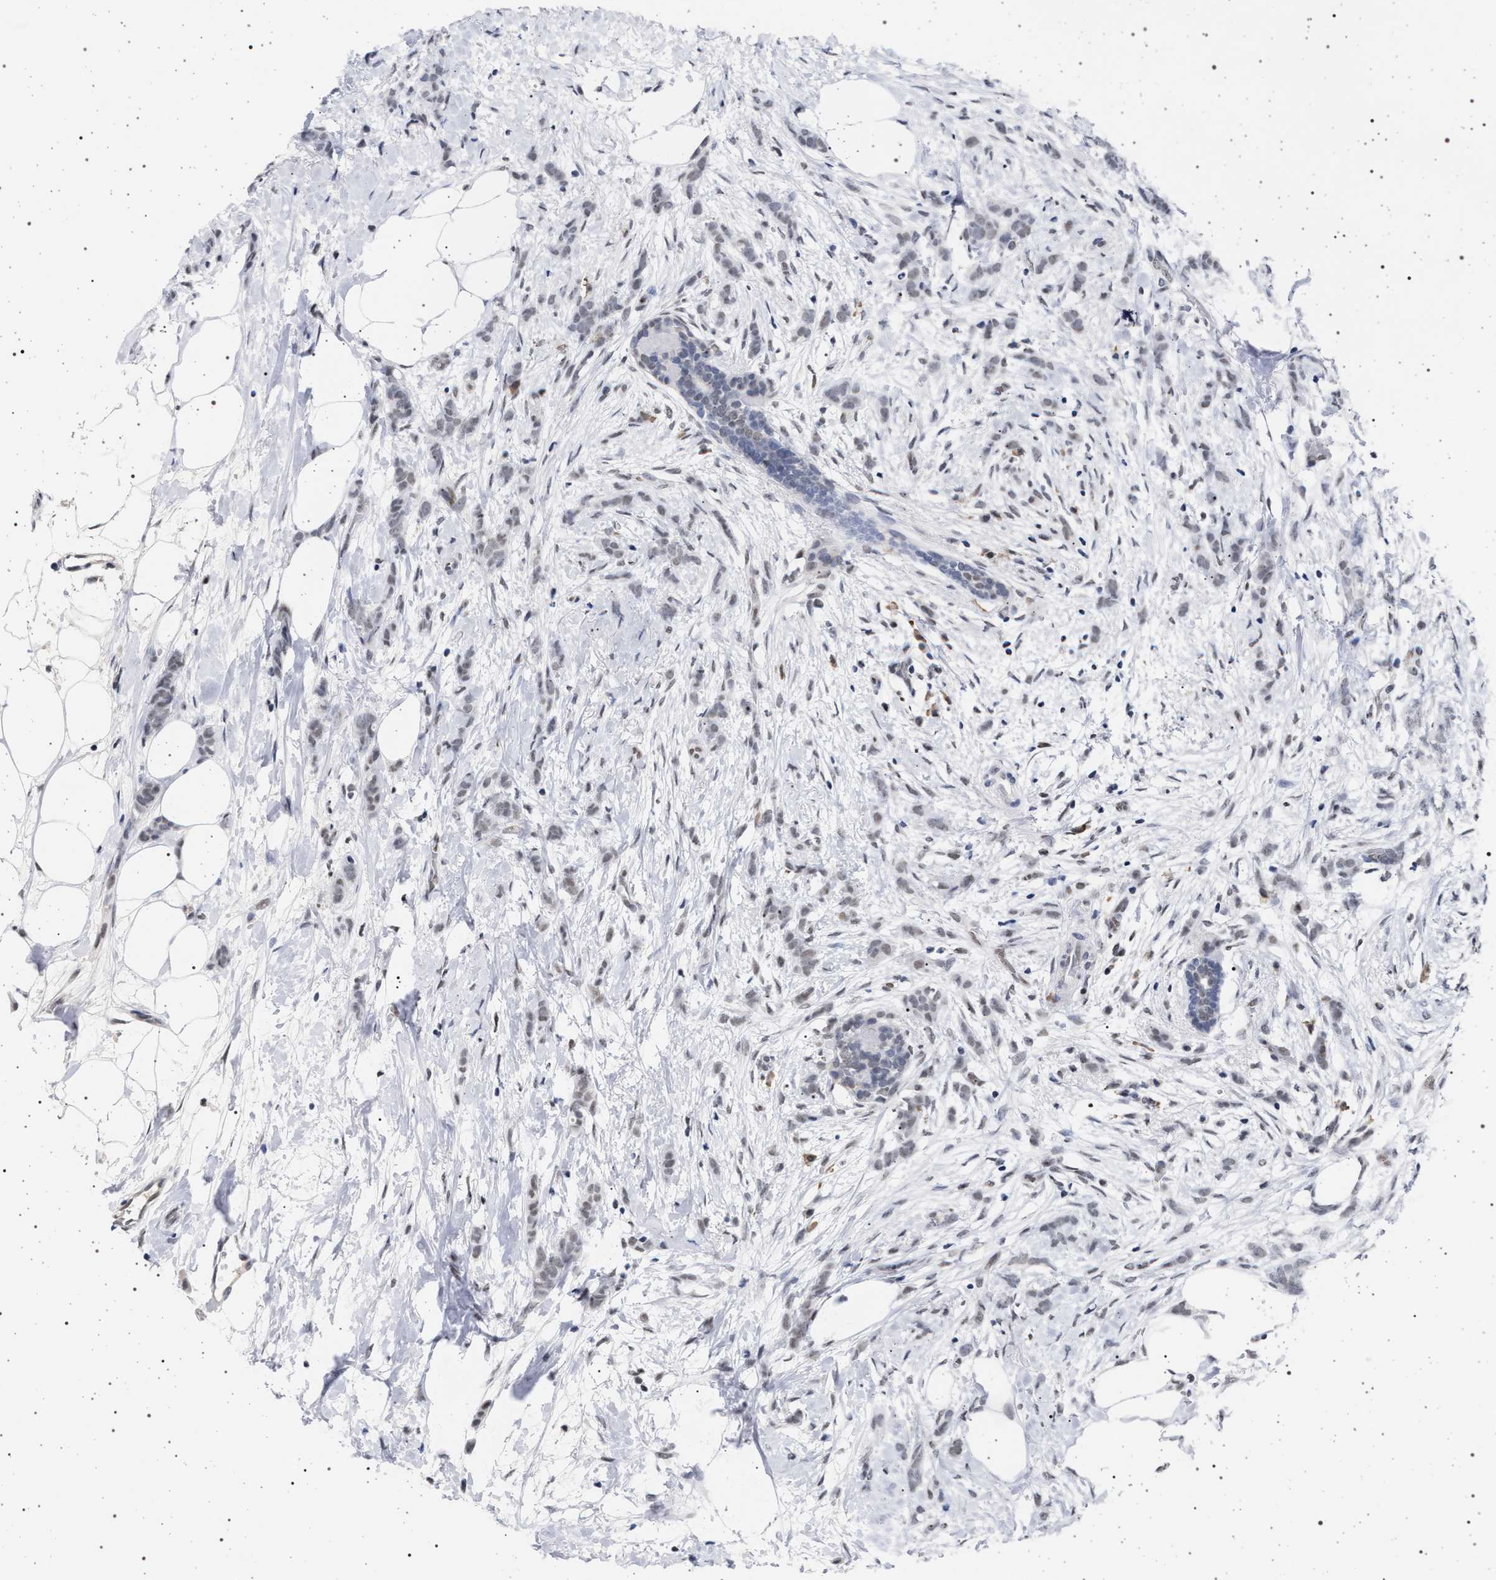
{"staining": {"intensity": "weak", "quantity": "25%-75%", "location": "nuclear"}, "tissue": "breast cancer", "cell_type": "Tumor cells", "image_type": "cancer", "snomed": [{"axis": "morphology", "description": "Lobular carcinoma, in situ"}, {"axis": "morphology", "description": "Lobular carcinoma"}, {"axis": "topography", "description": "Breast"}], "caption": "There is low levels of weak nuclear expression in tumor cells of breast lobular carcinoma, as demonstrated by immunohistochemical staining (brown color).", "gene": "PHF12", "patient": {"sex": "female", "age": 41}}